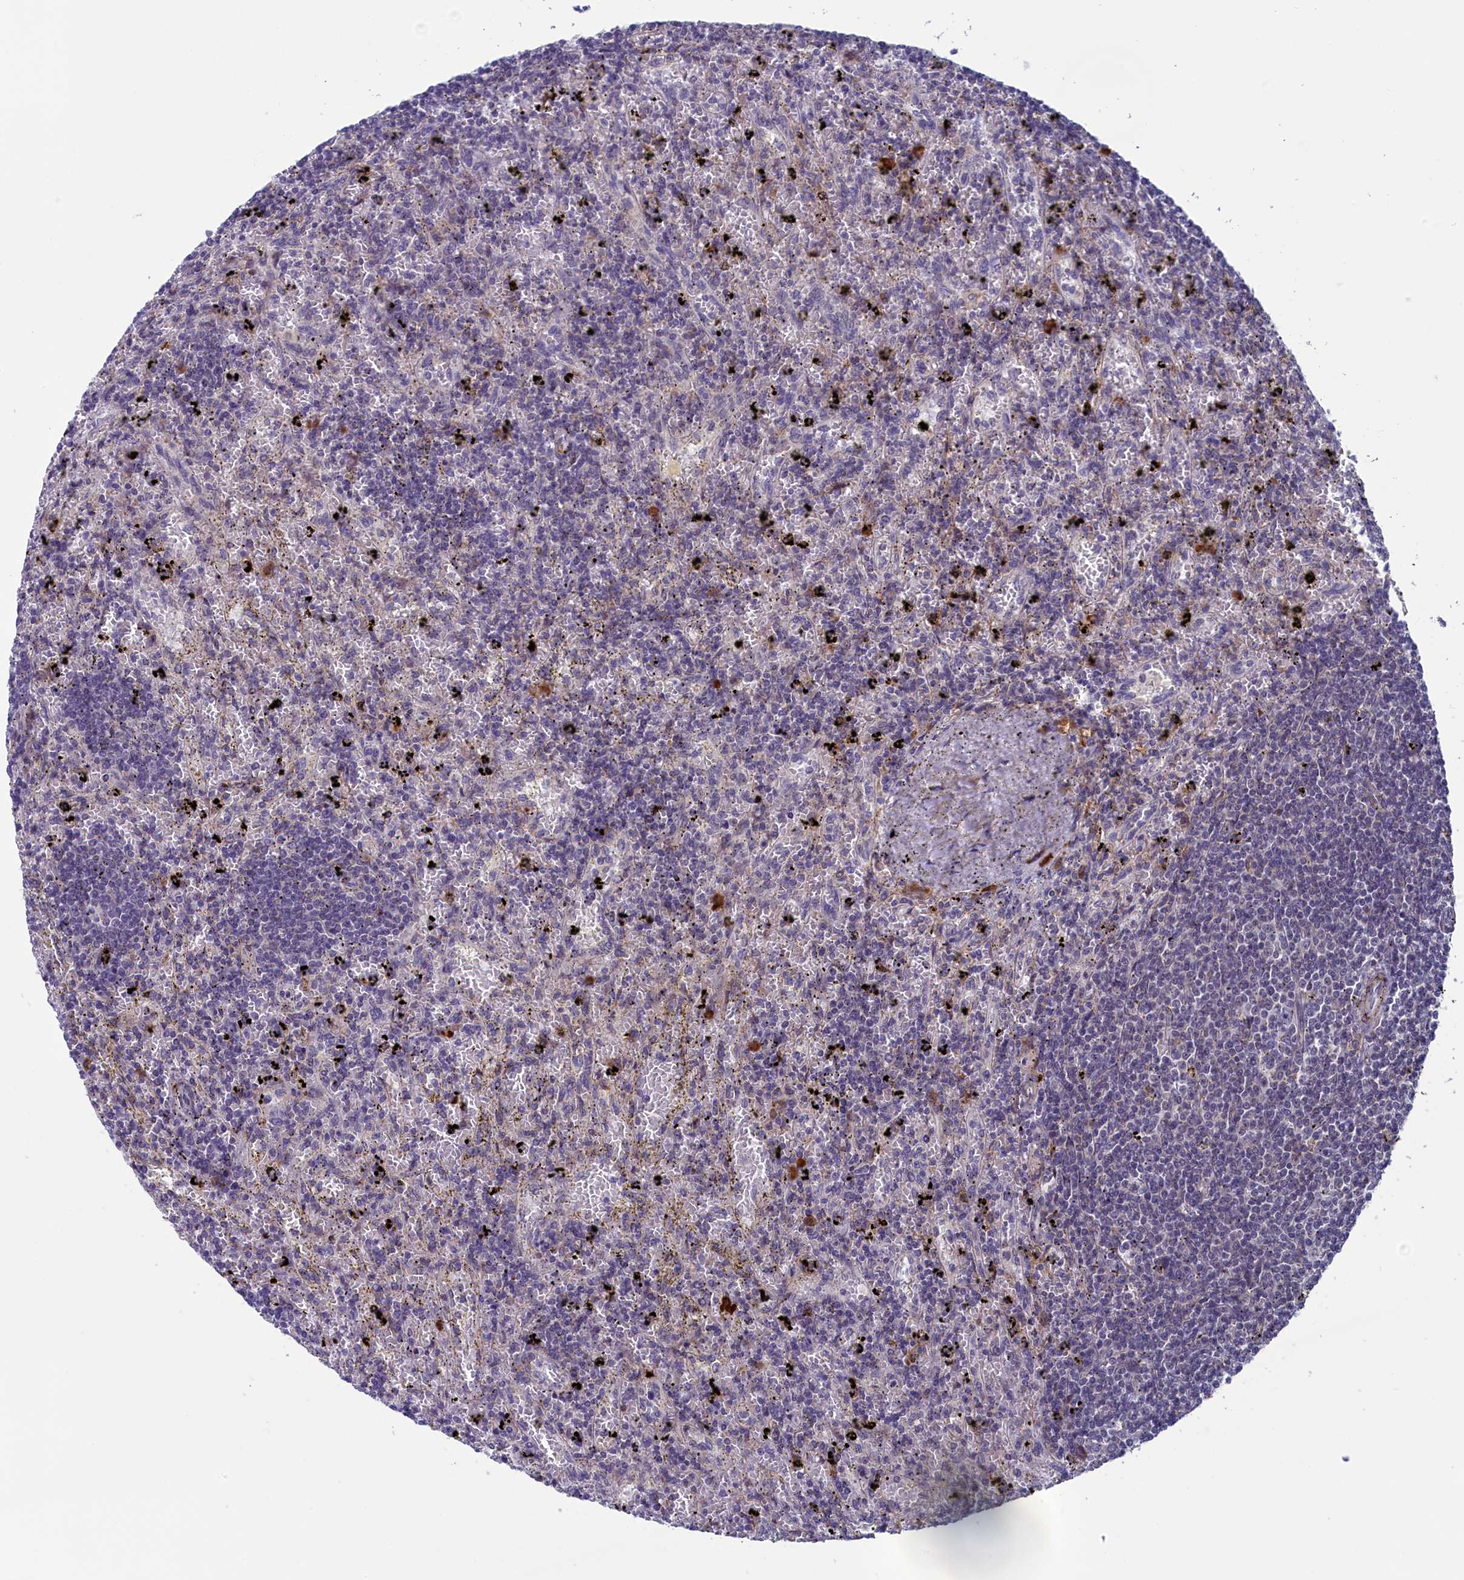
{"staining": {"intensity": "negative", "quantity": "none", "location": "none"}, "tissue": "lymphoma", "cell_type": "Tumor cells", "image_type": "cancer", "snomed": [{"axis": "morphology", "description": "Malignant lymphoma, non-Hodgkin's type, Low grade"}, {"axis": "topography", "description": "Spleen"}], "caption": "Tumor cells are negative for protein expression in human low-grade malignant lymphoma, non-Hodgkin's type.", "gene": "CNEP1R1", "patient": {"sex": "male", "age": 76}}